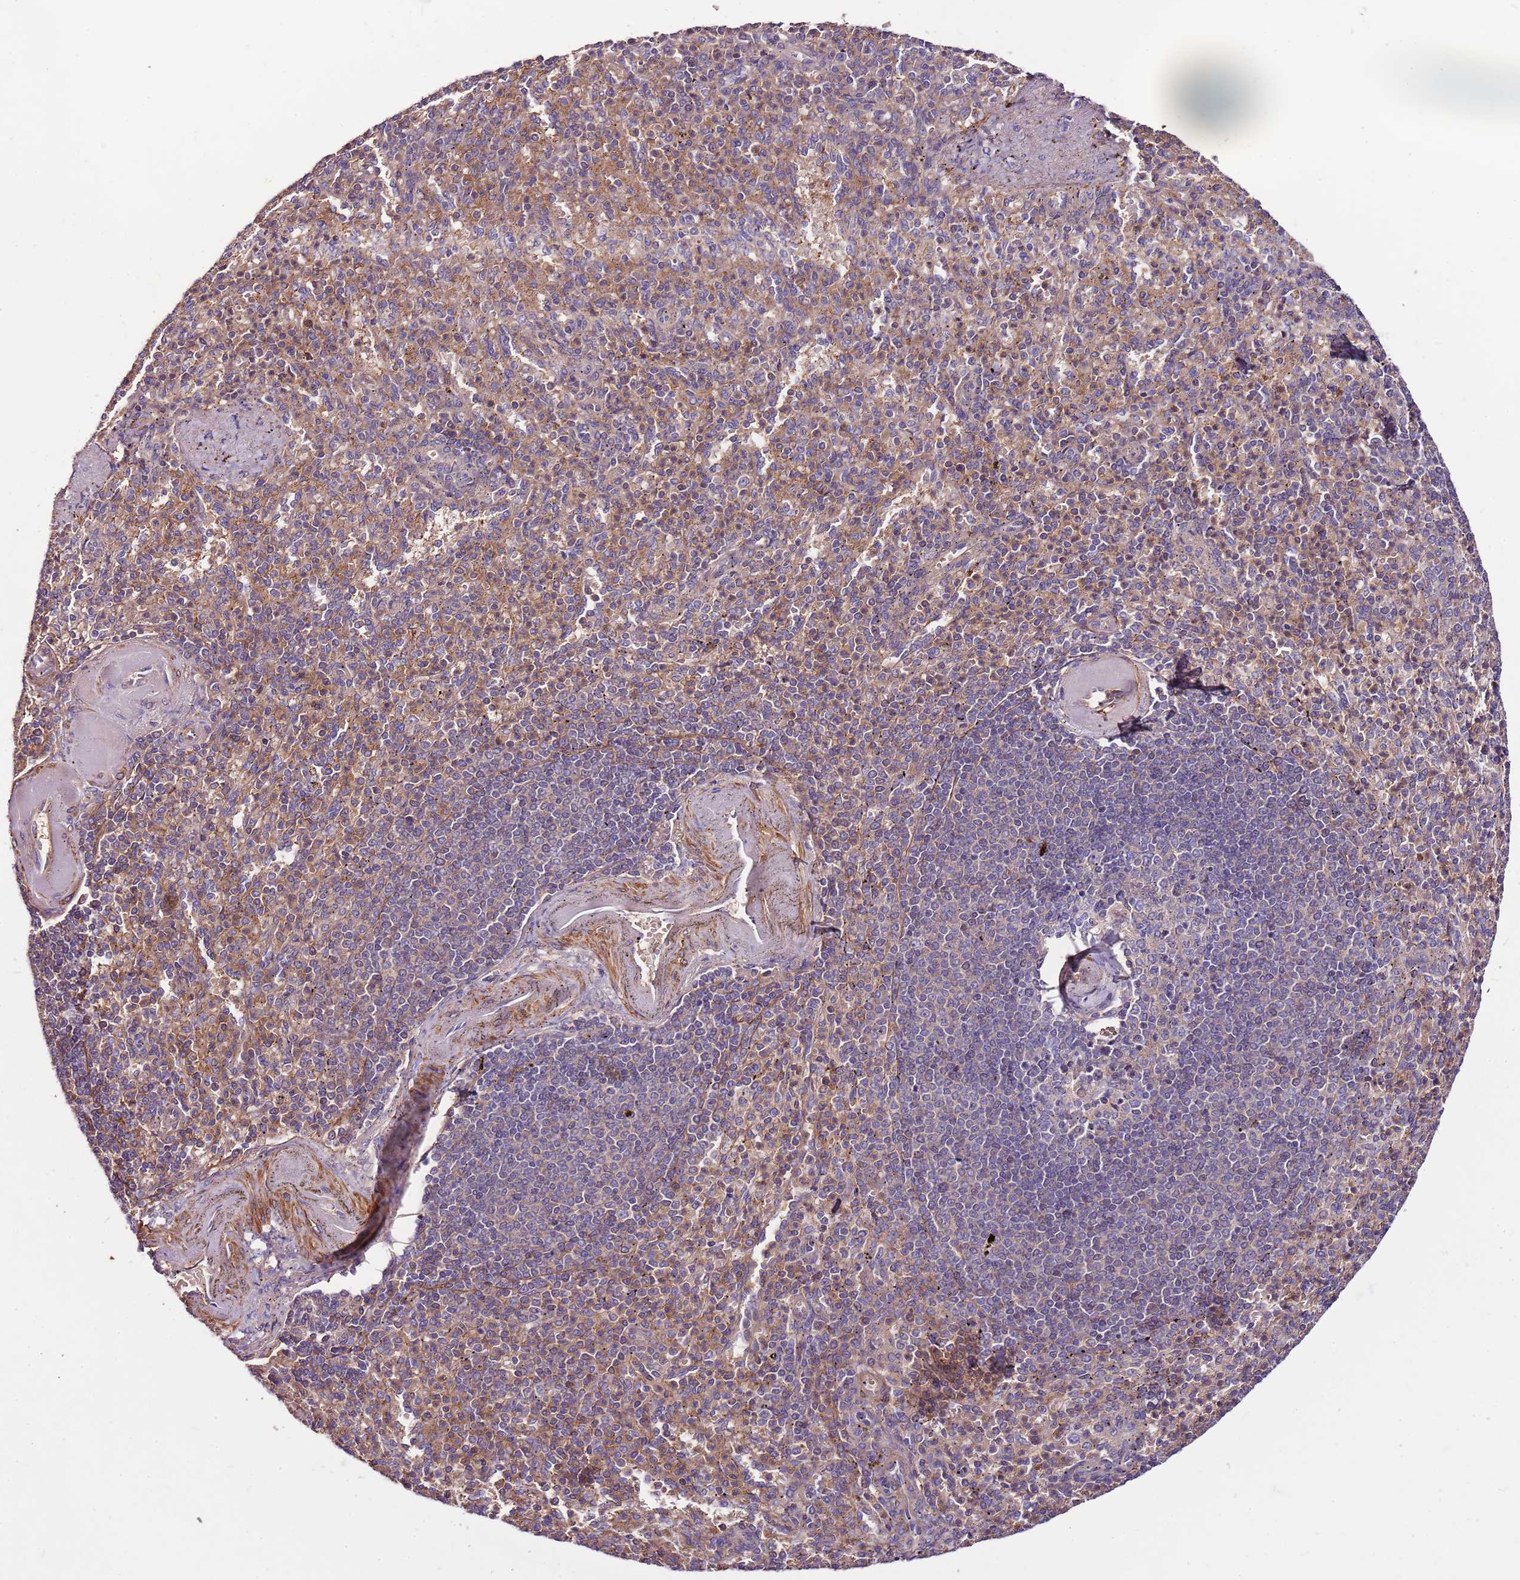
{"staining": {"intensity": "weak", "quantity": "<25%", "location": "cytoplasmic/membranous"}, "tissue": "spleen", "cell_type": "Cells in red pulp", "image_type": "normal", "snomed": [{"axis": "morphology", "description": "Normal tissue, NOS"}, {"axis": "topography", "description": "Spleen"}], "caption": "This is a image of IHC staining of unremarkable spleen, which shows no expression in cells in red pulp.", "gene": "DENR", "patient": {"sex": "female", "age": 74}}